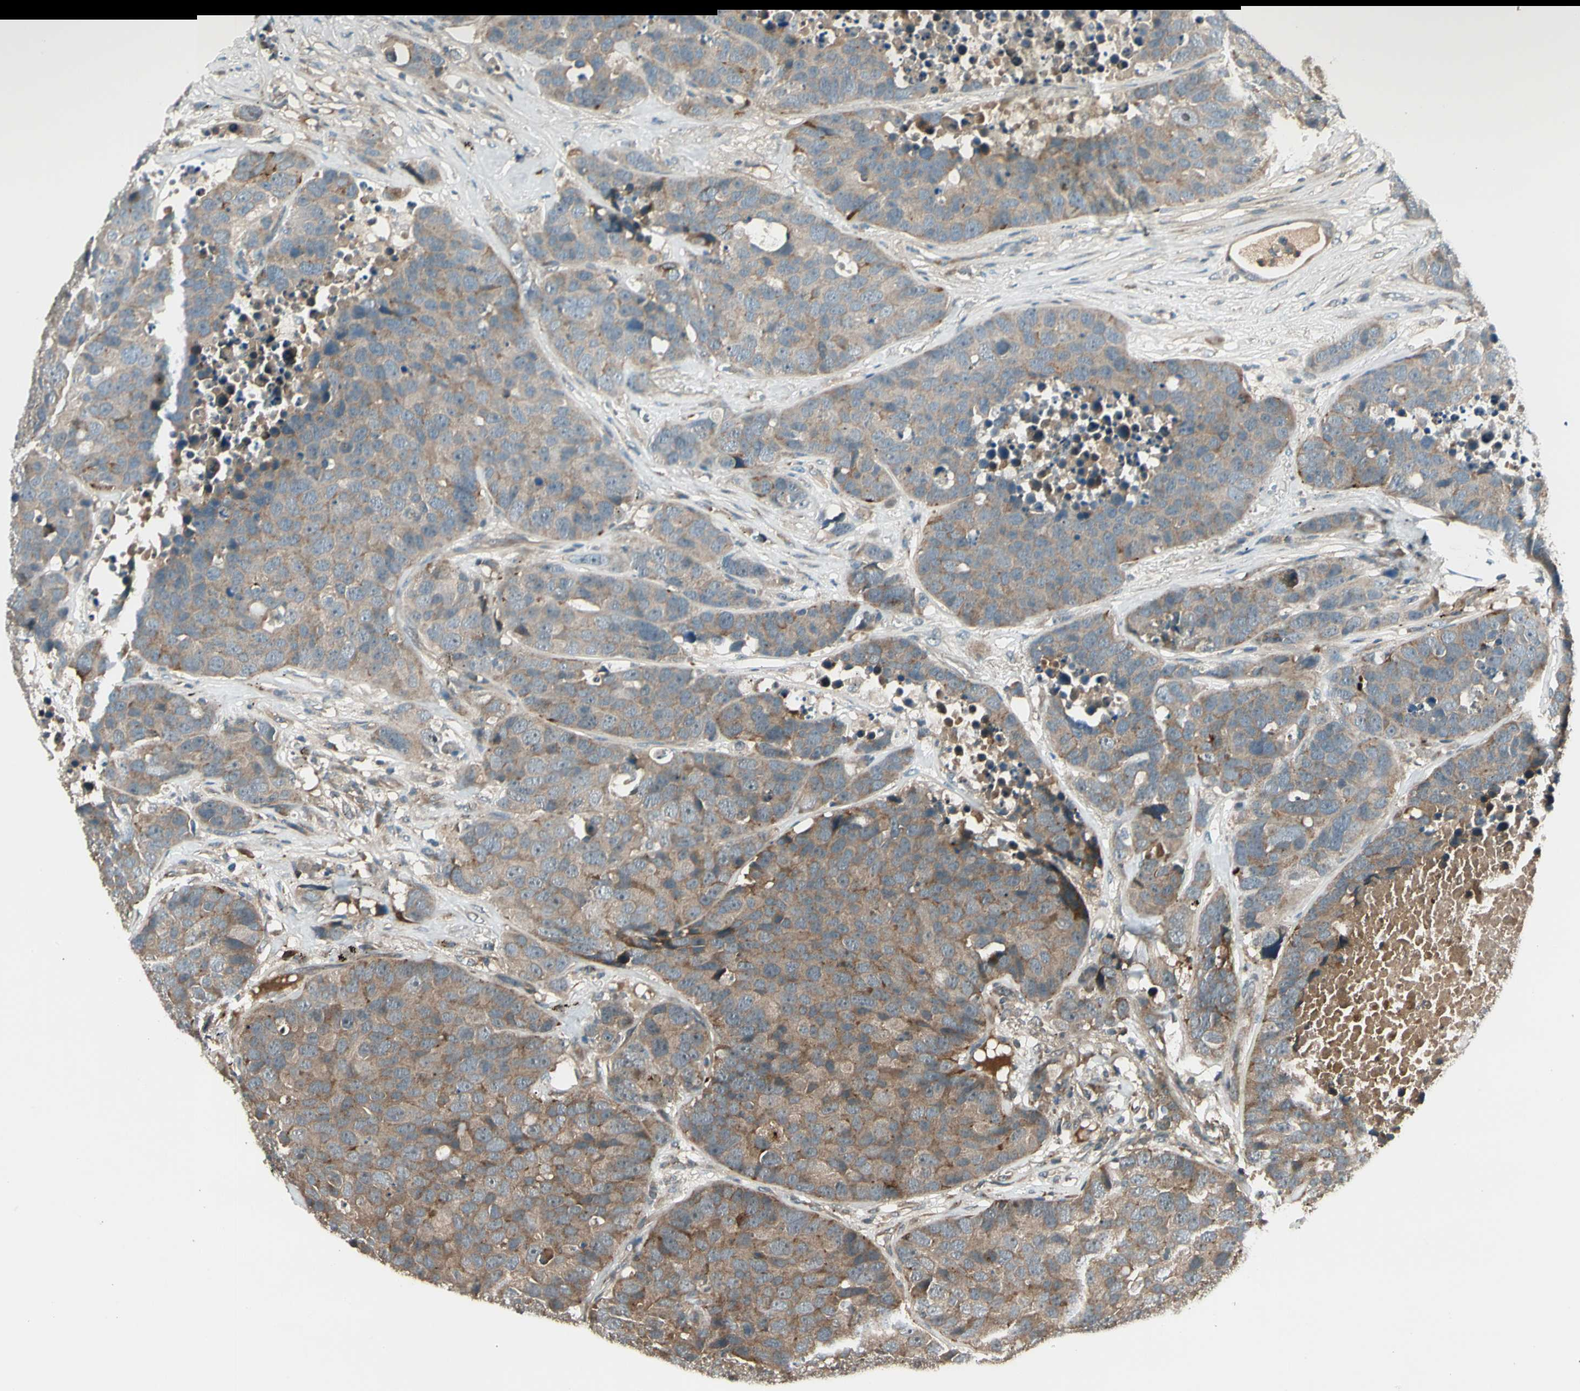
{"staining": {"intensity": "weak", "quantity": ">75%", "location": "cytoplasmic/membranous"}, "tissue": "carcinoid", "cell_type": "Tumor cells", "image_type": "cancer", "snomed": [{"axis": "morphology", "description": "Carcinoid, malignant, NOS"}, {"axis": "topography", "description": "Lung"}], "caption": "A high-resolution photomicrograph shows immunohistochemistry (IHC) staining of malignant carcinoid, which exhibits weak cytoplasmic/membranous positivity in approximately >75% of tumor cells. (DAB IHC with brightfield microscopy, high magnification).", "gene": "ACVR1C", "patient": {"sex": "male", "age": 60}}